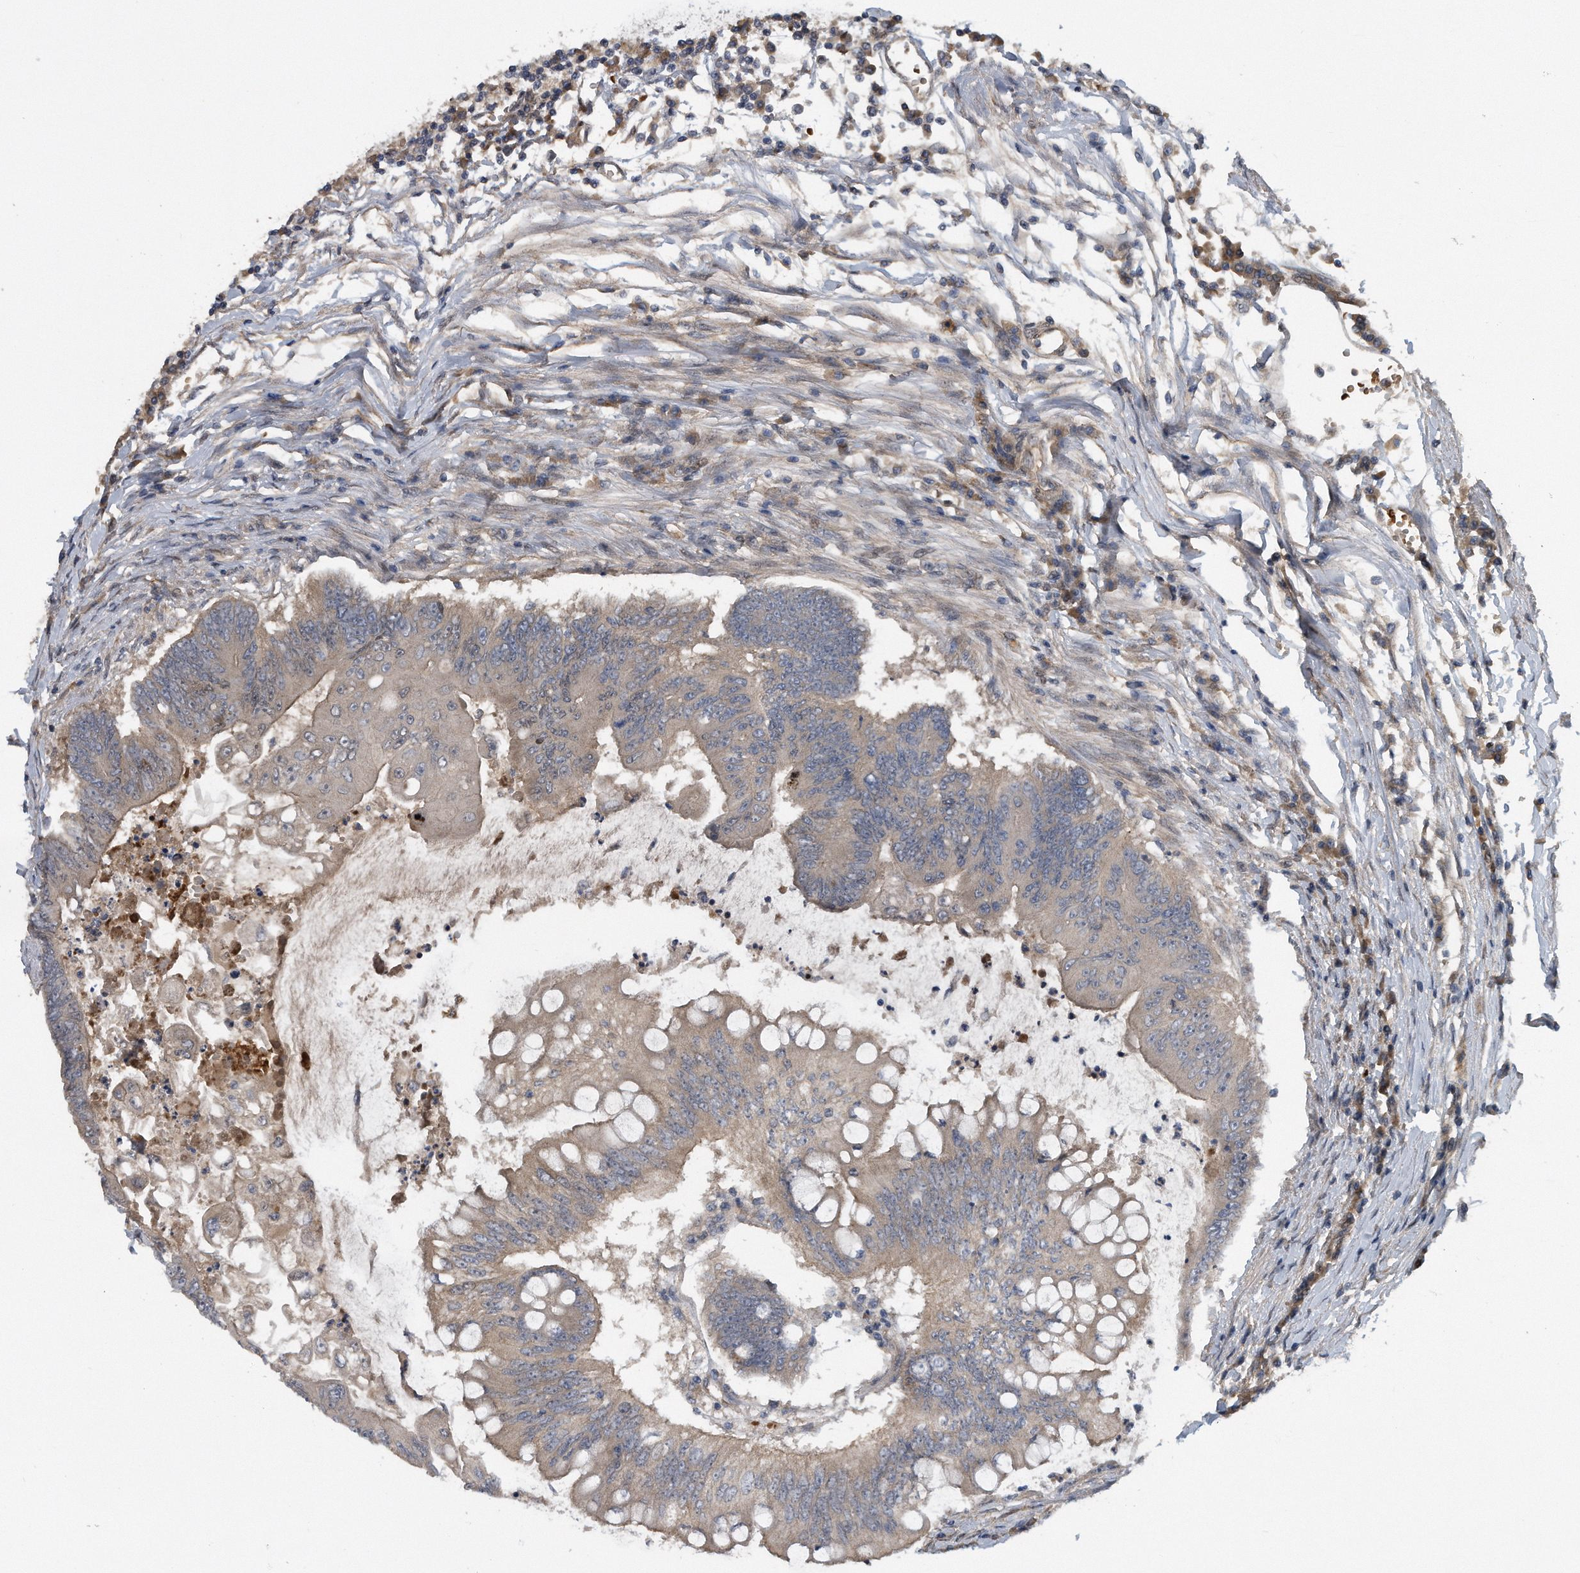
{"staining": {"intensity": "negative", "quantity": "none", "location": "none"}, "tissue": "colorectal cancer", "cell_type": "Tumor cells", "image_type": "cancer", "snomed": [{"axis": "morphology", "description": "Adenoma, NOS"}, {"axis": "morphology", "description": "Adenocarcinoma, NOS"}, {"axis": "topography", "description": "Colon"}], "caption": "Tumor cells are negative for protein expression in human colorectal cancer.", "gene": "ZNF79", "patient": {"sex": "male", "age": 79}}